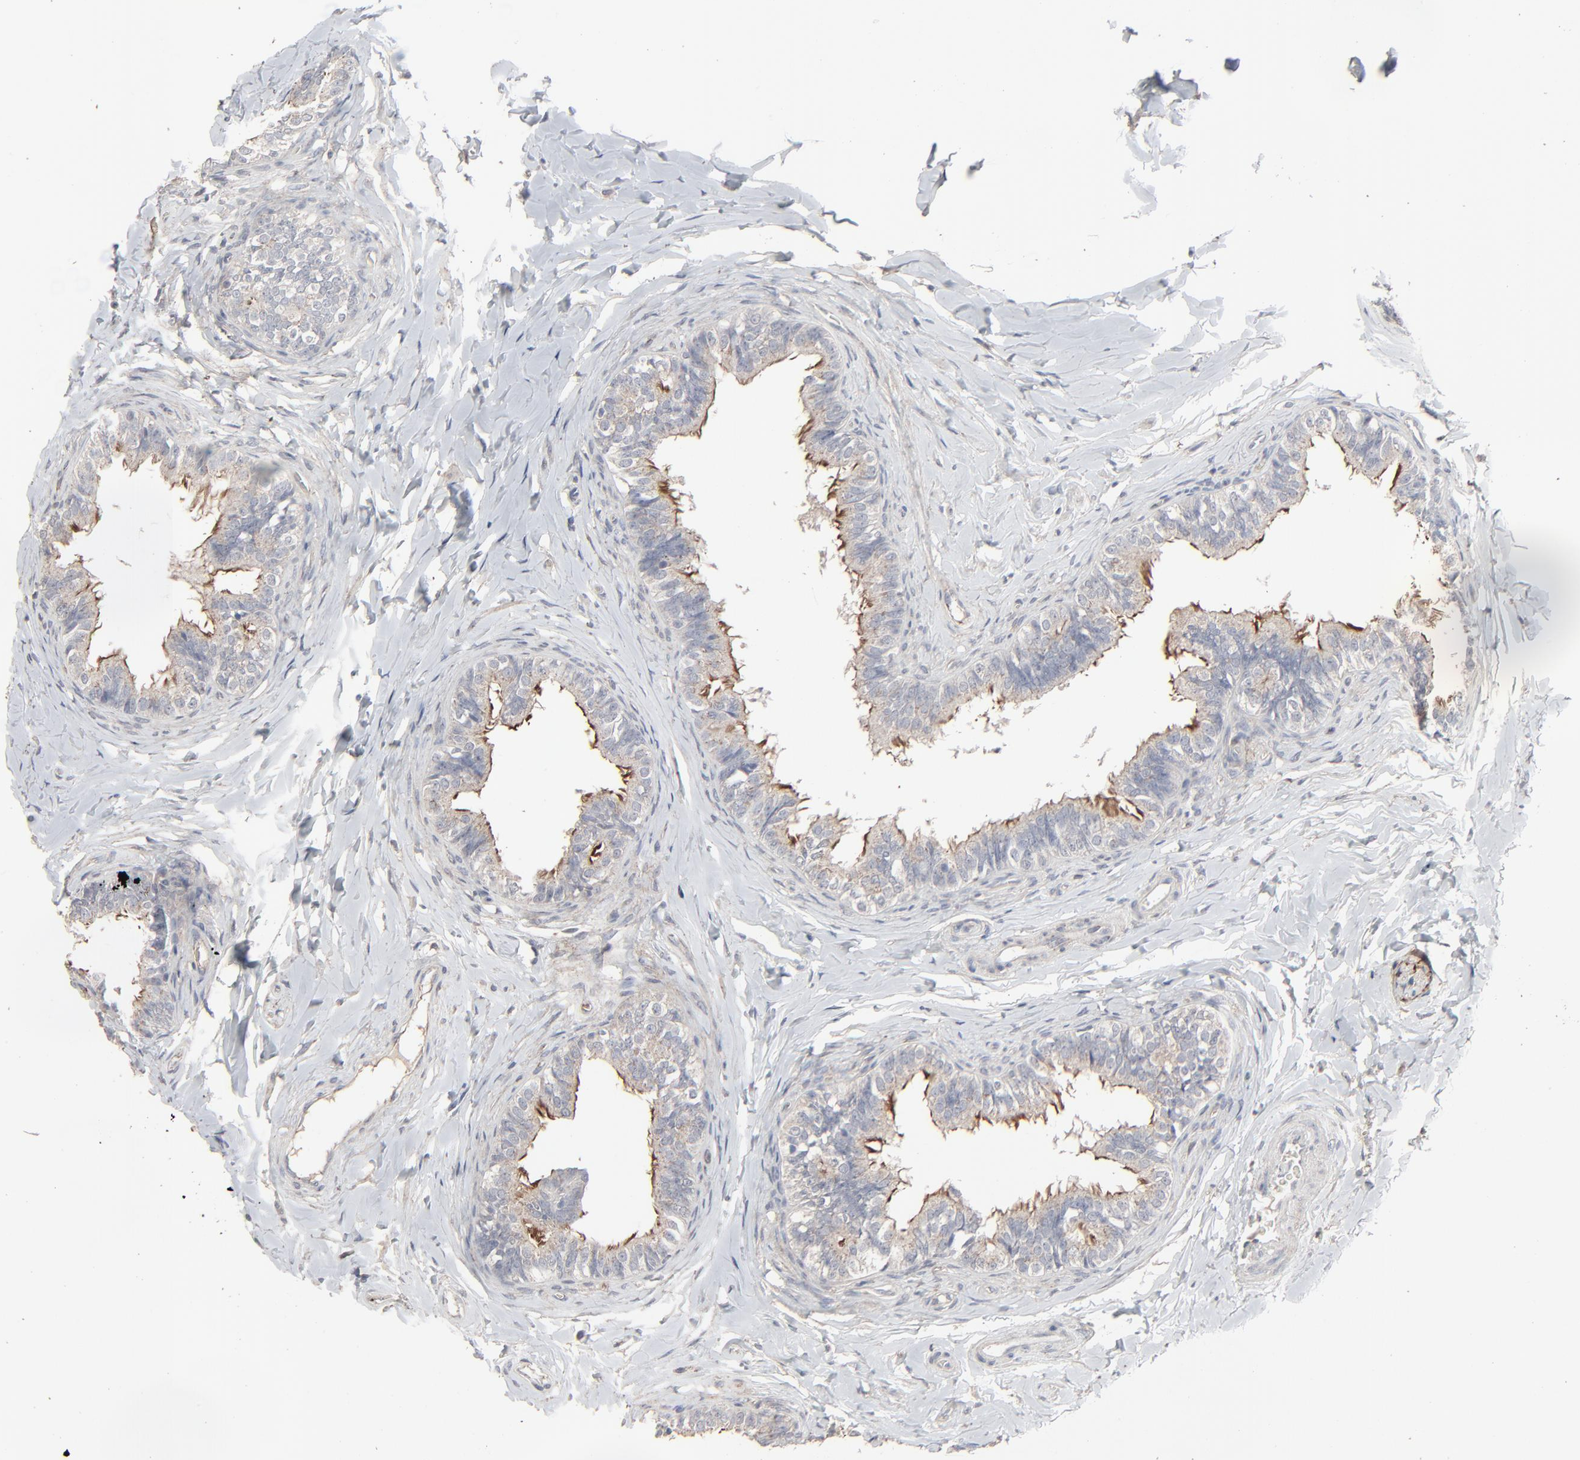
{"staining": {"intensity": "moderate", "quantity": "25%-75%", "location": "cytoplasmic/membranous"}, "tissue": "epididymis", "cell_type": "Glandular cells", "image_type": "normal", "snomed": [{"axis": "morphology", "description": "Normal tissue, NOS"}, {"axis": "topography", "description": "Epididymis"}], "caption": "IHC micrograph of unremarkable epididymis stained for a protein (brown), which displays medium levels of moderate cytoplasmic/membranous staining in approximately 25%-75% of glandular cells.", "gene": "JAM3", "patient": {"sex": "male", "age": 26}}